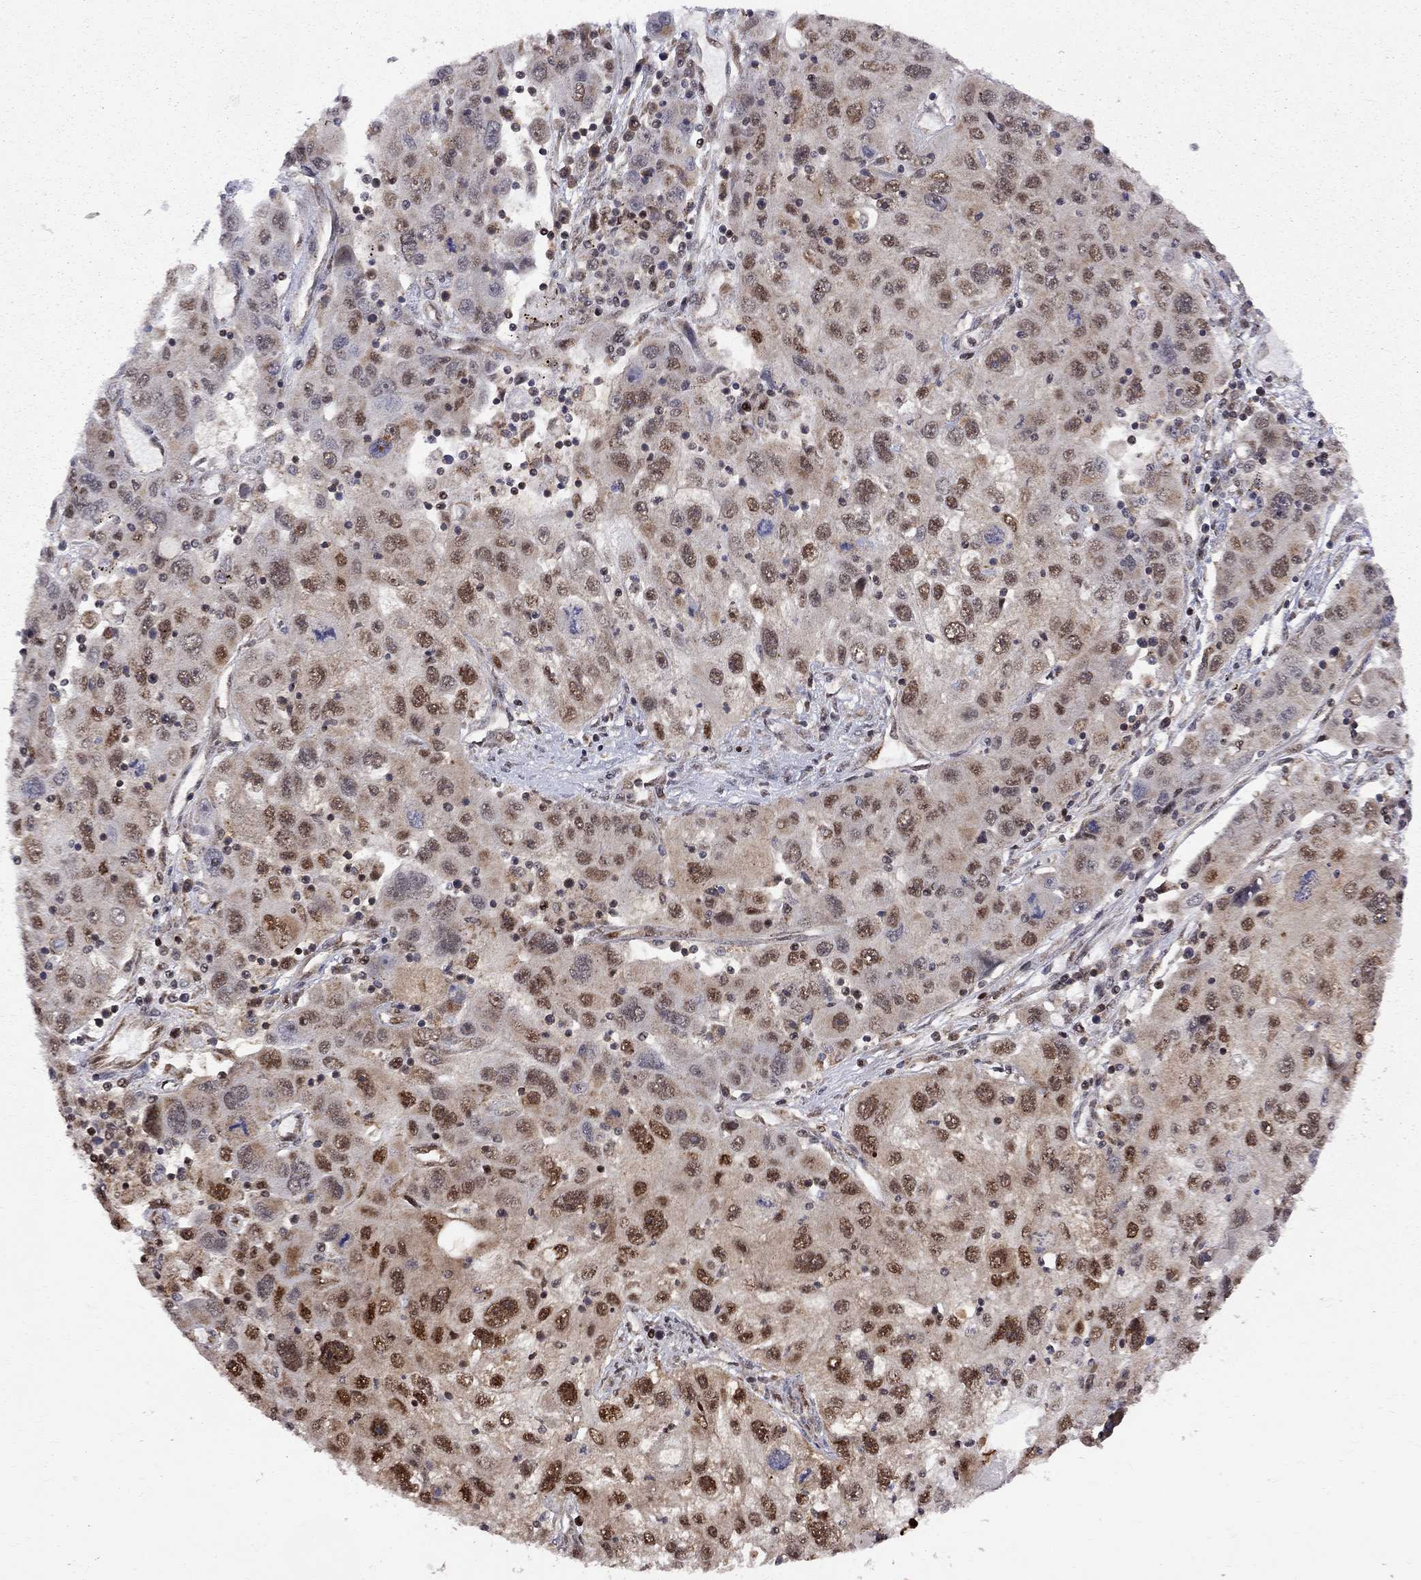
{"staining": {"intensity": "strong", "quantity": "<25%", "location": "cytoplasmic/membranous,nuclear"}, "tissue": "stomach cancer", "cell_type": "Tumor cells", "image_type": "cancer", "snomed": [{"axis": "morphology", "description": "Adenocarcinoma, NOS"}, {"axis": "topography", "description": "Stomach"}], "caption": "Stomach adenocarcinoma stained with a brown dye demonstrates strong cytoplasmic/membranous and nuclear positive expression in about <25% of tumor cells.", "gene": "ELOB", "patient": {"sex": "male", "age": 56}}